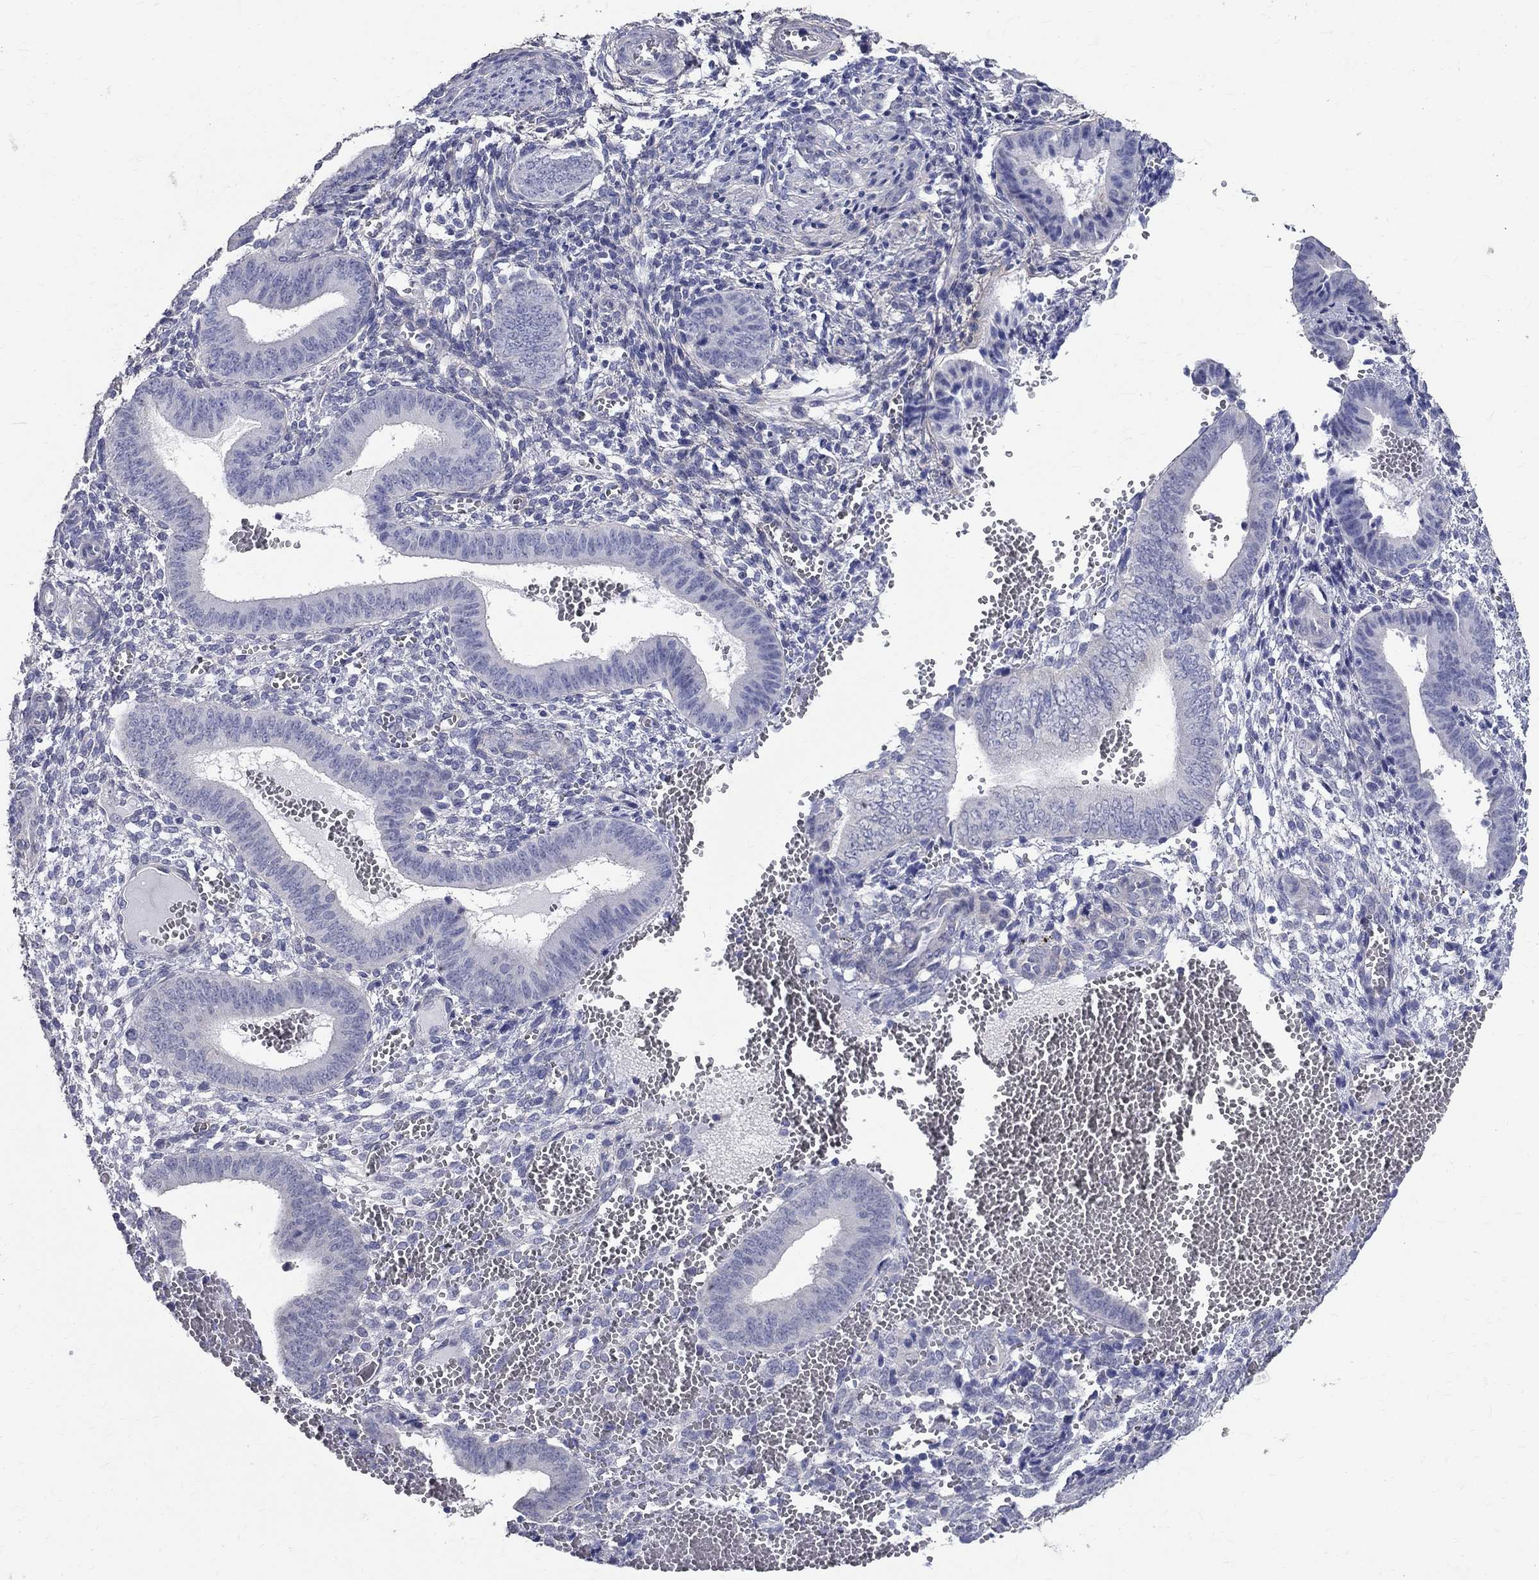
{"staining": {"intensity": "negative", "quantity": "none", "location": "none"}, "tissue": "endometrium", "cell_type": "Cells in endometrial stroma", "image_type": "normal", "snomed": [{"axis": "morphology", "description": "Normal tissue, NOS"}, {"axis": "topography", "description": "Endometrium"}], "caption": "Immunohistochemistry photomicrograph of unremarkable human endometrium stained for a protein (brown), which shows no expression in cells in endometrial stroma.", "gene": "ANXA10", "patient": {"sex": "female", "age": 42}}